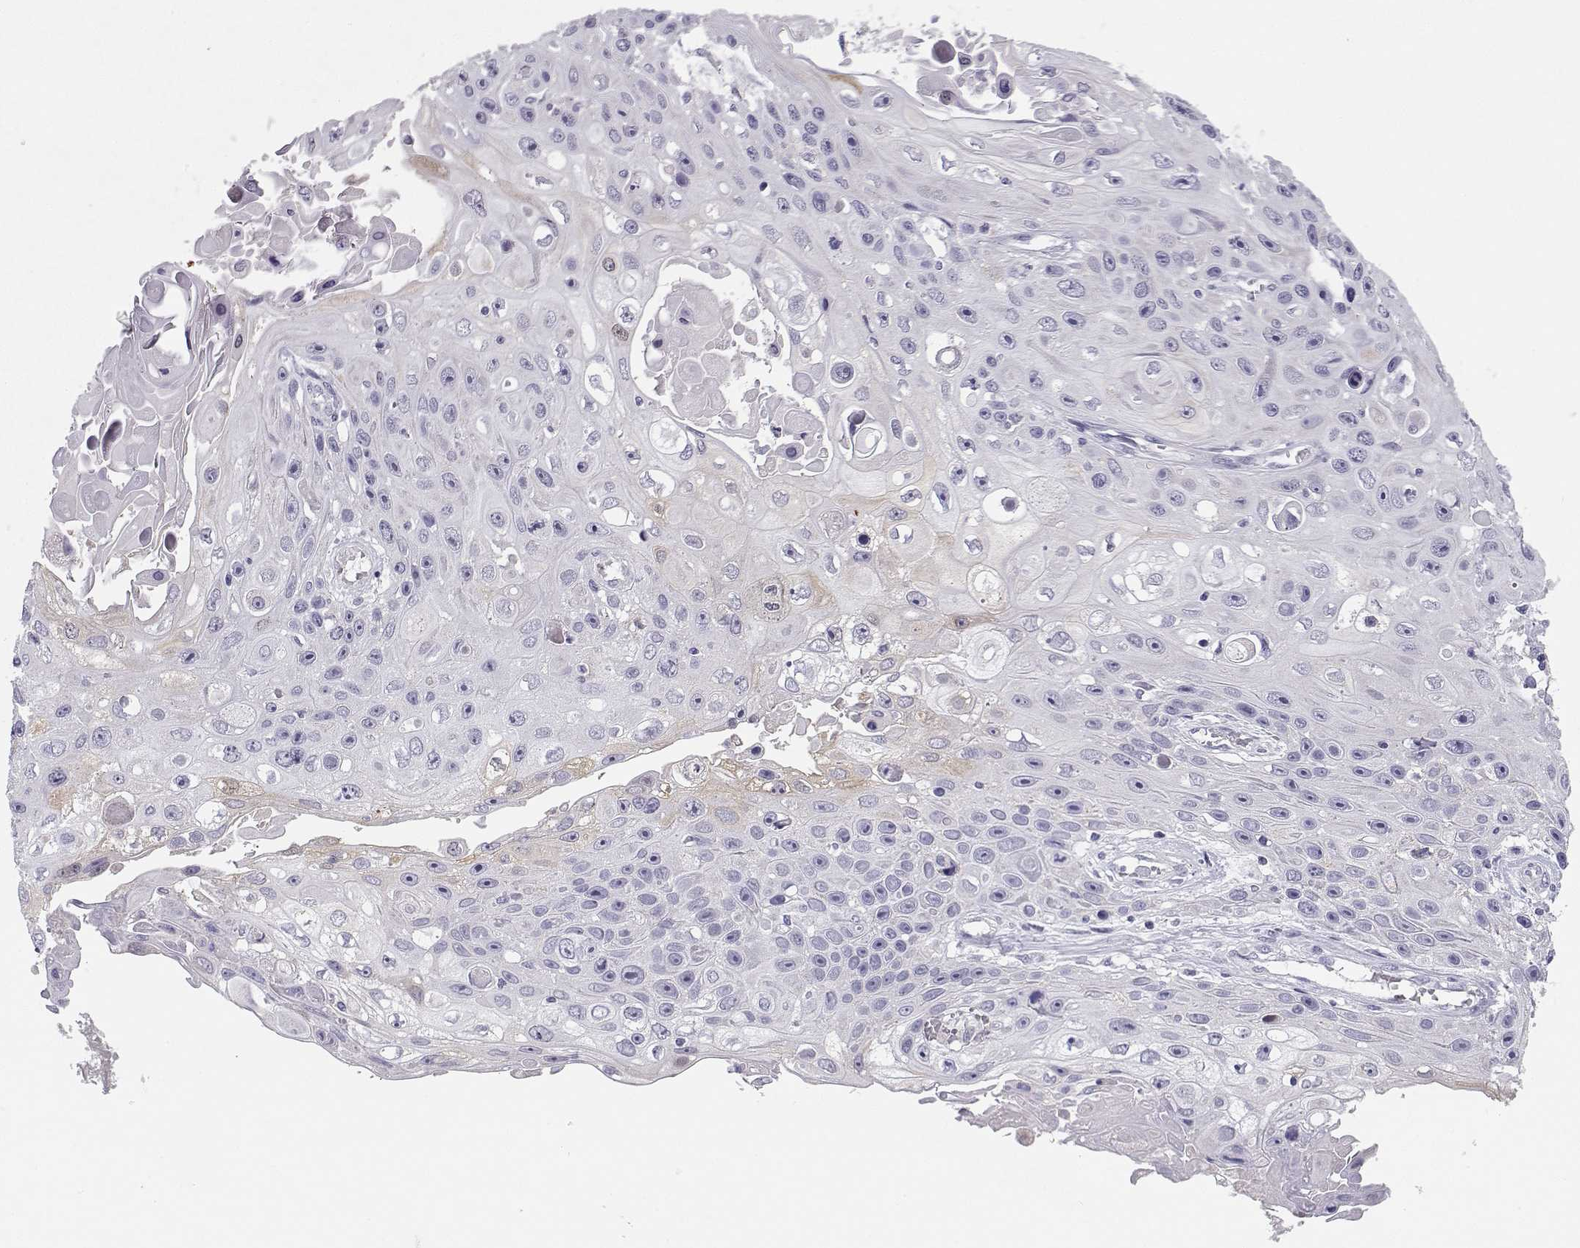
{"staining": {"intensity": "negative", "quantity": "none", "location": "none"}, "tissue": "skin cancer", "cell_type": "Tumor cells", "image_type": "cancer", "snomed": [{"axis": "morphology", "description": "Squamous cell carcinoma, NOS"}, {"axis": "topography", "description": "Skin"}], "caption": "Skin cancer was stained to show a protein in brown. There is no significant positivity in tumor cells.", "gene": "CREB3L3", "patient": {"sex": "male", "age": 82}}